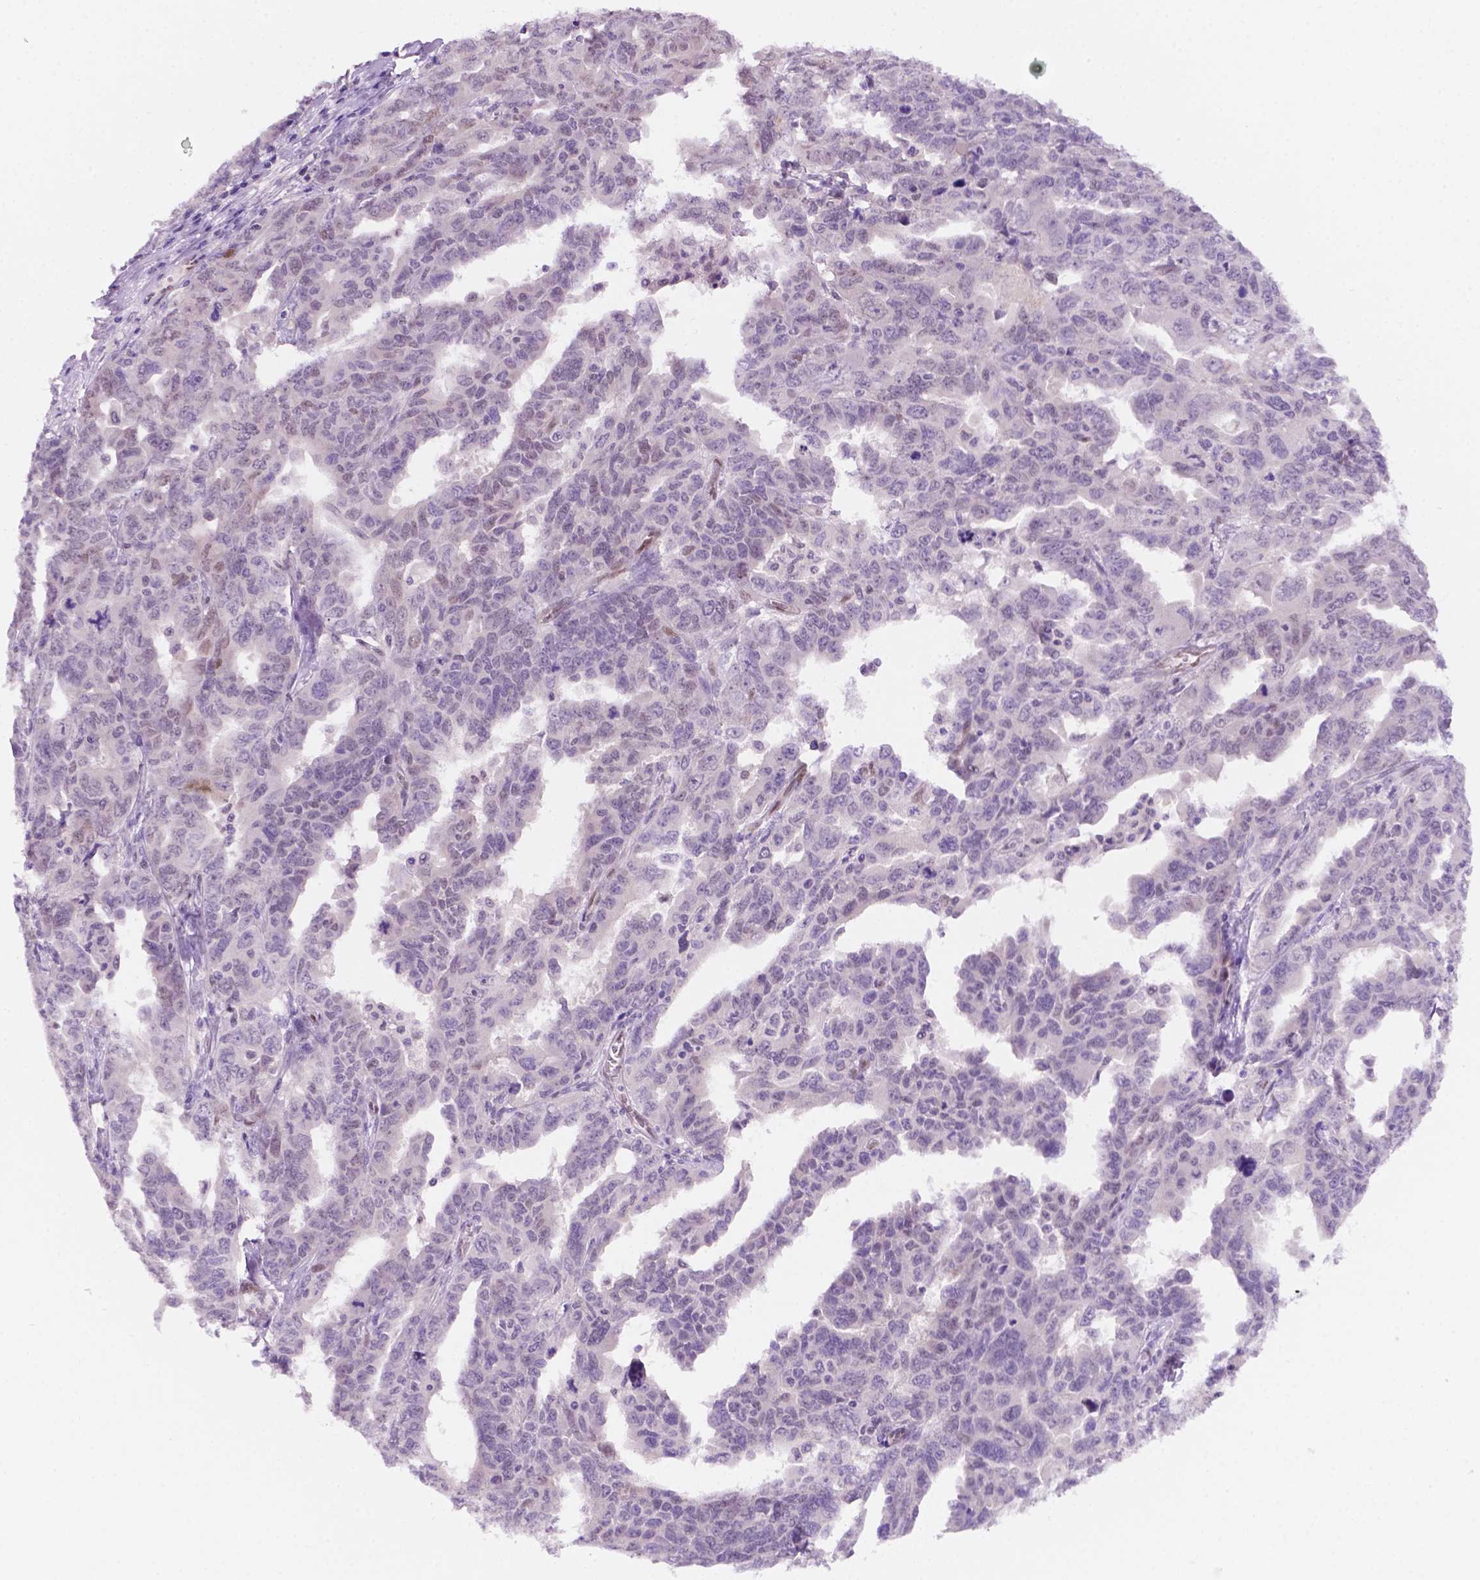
{"staining": {"intensity": "negative", "quantity": "none", "location": "none"}, "tissue": "ovarian cancer", "cell_type": "Tumor cells", "image_type": "cancer", "snomed": [{"axis": "morphology", "description": "Adenocarcinoma, NOS"}, {"axis": "morphology", "description": "Carcinoma, endometroid"}, {"axis": "topography", "description": "Ovary"}], "caption": "DAB (3,3'-diaminobenzidine) immunohistochemical staining of ovarian cancer shows no significant positivity in tumor cells. The staining was performed using DAB to visualize the protein expression in brown, while the nuclei were stained in blue with hematoxylin (Magnification: 20x).", "gene": "ERF", "patient": {"sex": "female", "age": 72}}